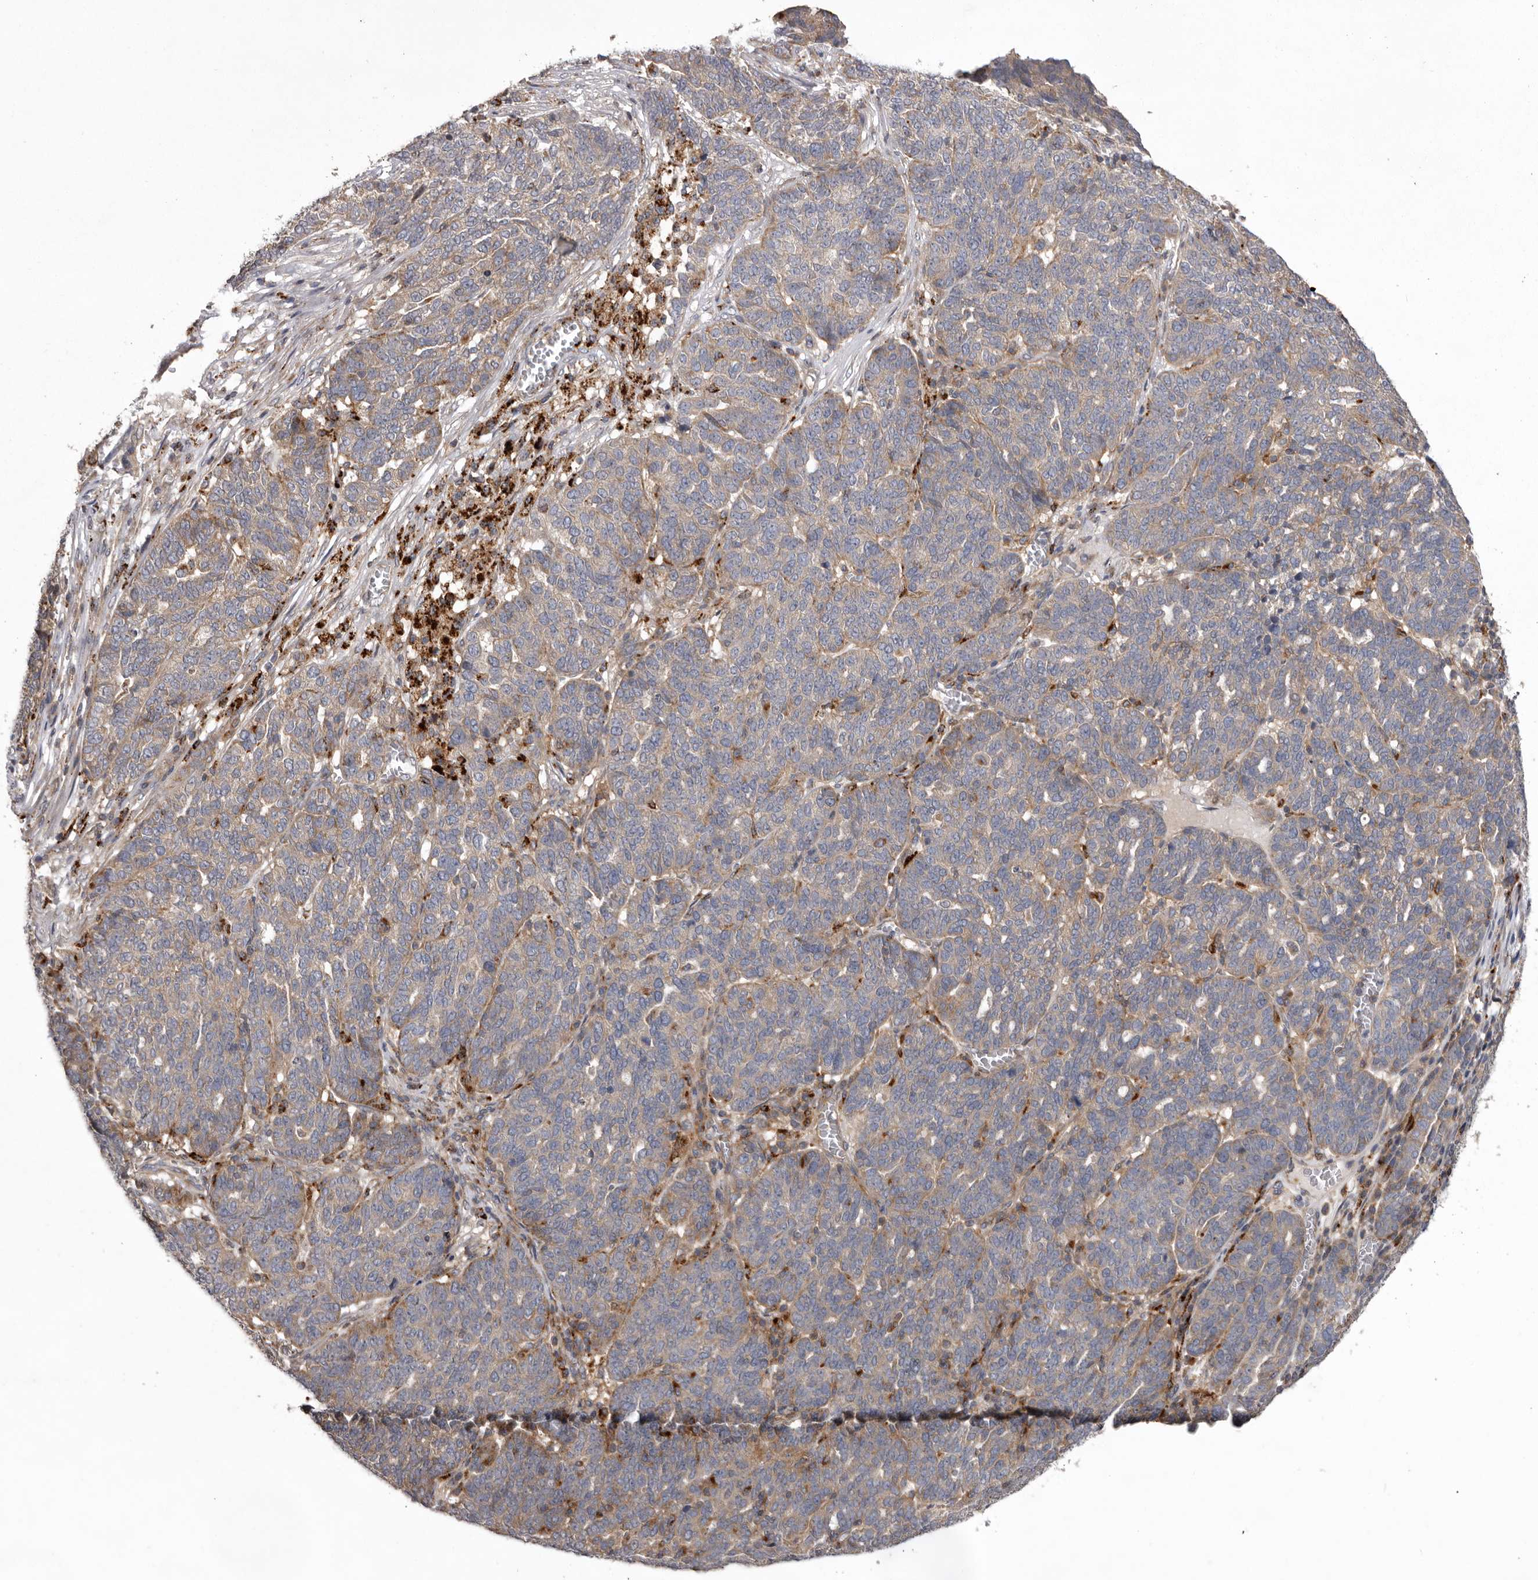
{"staining": {"intensity": "weak", "quantity": ">75%", "location": "cytoplasmic/membranous"}, "tissue": "ovarian cancer", "cell_type": "Tumor cells", "image_type": "cancer", "snomed": [{"axis": "morphology", "description": "Cystadenocarcinoma, serous, NOS"}, {"axis": "topography", "description": "Ovary"}], "caption": "Immunohistochemical staining of human ovarian cancer (serous cystadenocarcinoma) exhibits low levels of weak cytoplasmic/membranous protein positivity in about >75% of tumor cells.", "gene": "WDR47", "patient": {"sex": "female", "age": 59}}